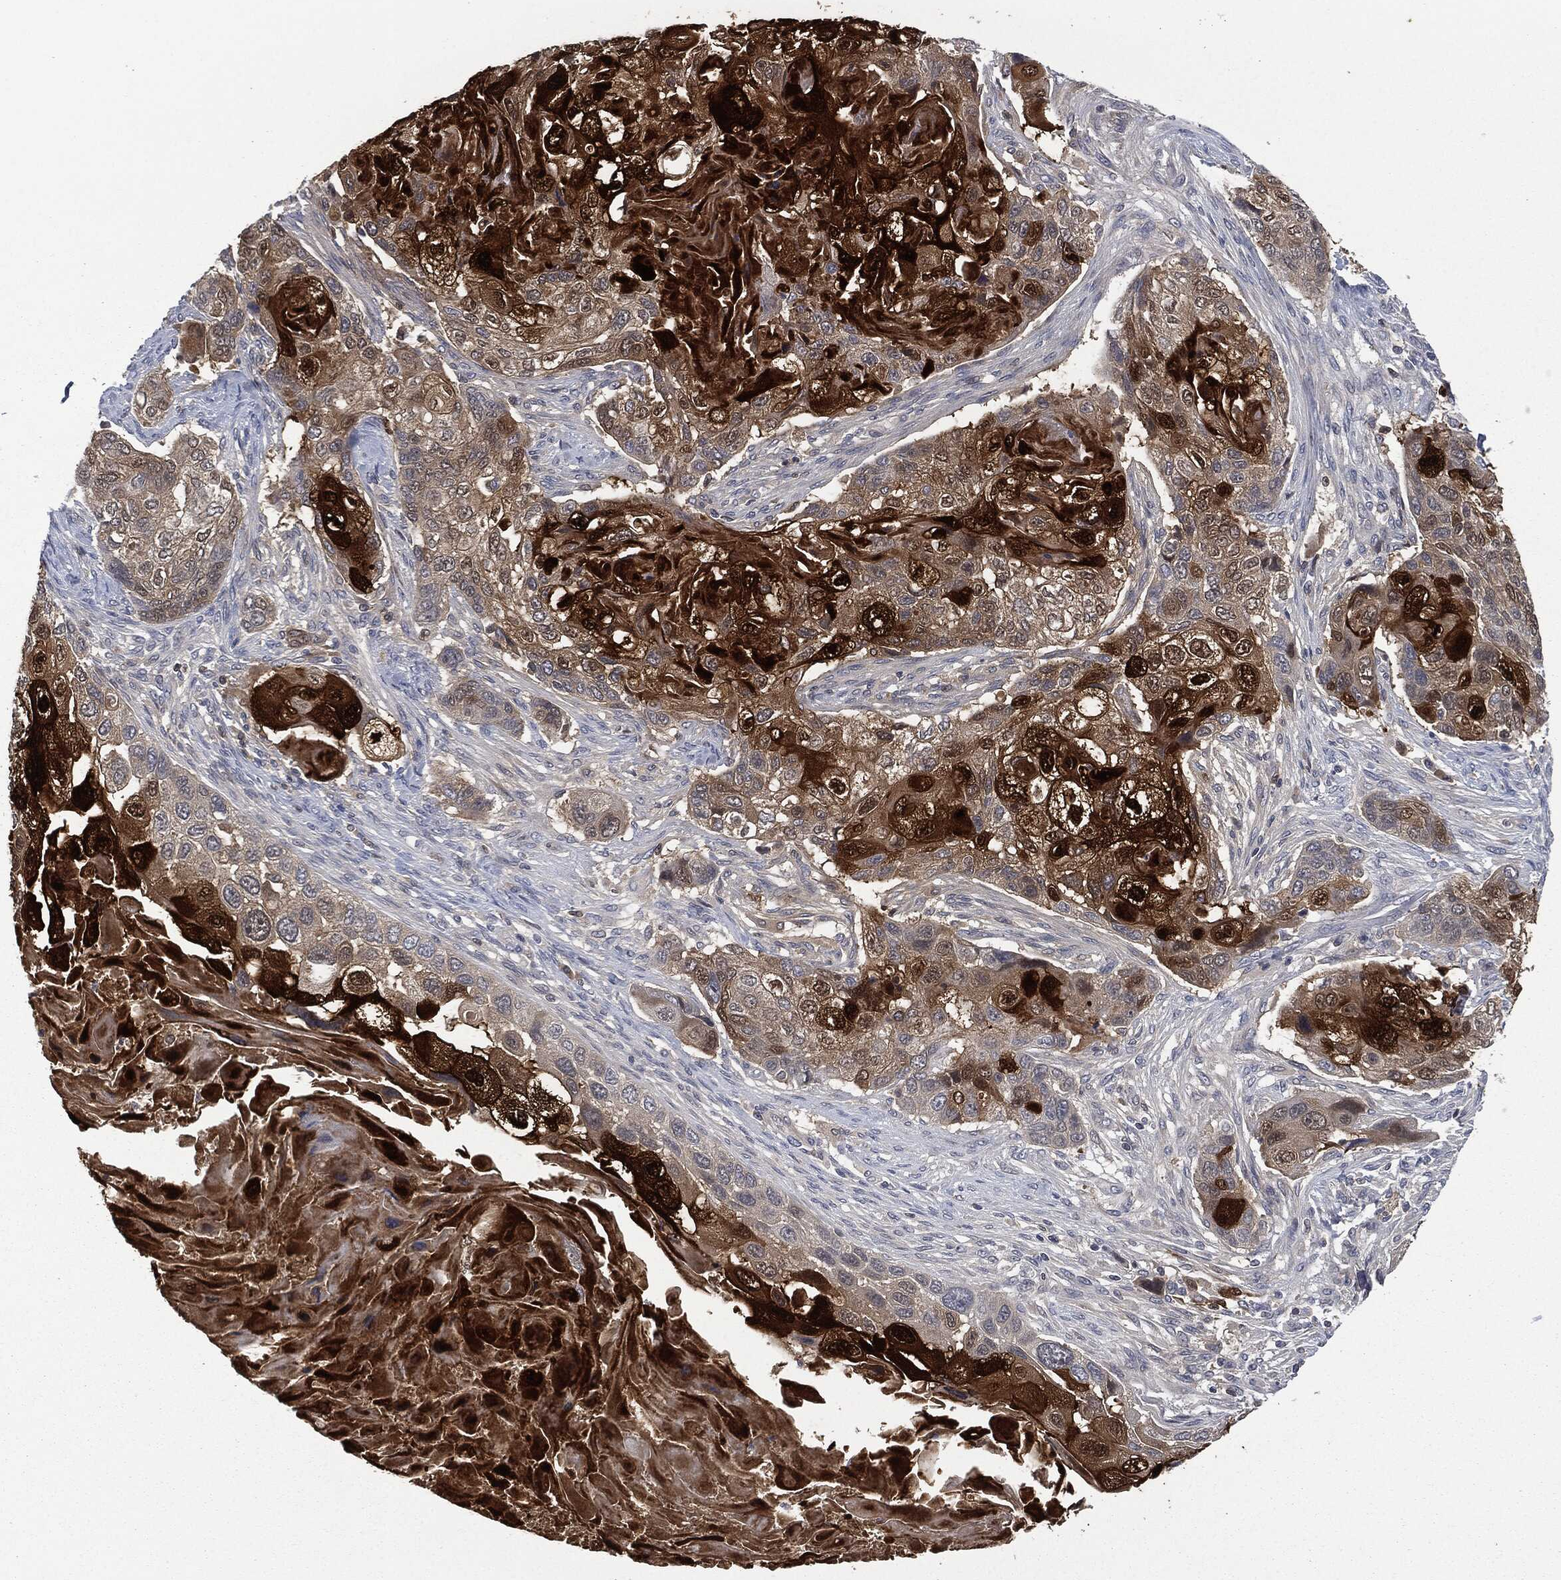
{"staining": {"intensity": "strong", "quantity": "25%-75%", "location": "cytoplasmic/membranous,nuclear"}, "tissue": "lung cancer", "cell_type": "Tumor cells", "image_type": "cancer", "snomed": [{"axis": "morphology", "description": "Normal tissue, NOS"}, {"axis": "morphology", "description": "Squamous cell carcinoma, NOS"}, {"axis": "topography", "description": "Bronchus"}, {"axis": "topography", "description": "Lung"}], "caption": "About 25%-75% of tumor cells in lung cancer (squamous cell carcinoma) demonstrate strong cytoplasmic/membranous and nuclear protein positivity as visualized by brown immunohistochemical staining.", "gene": "IL1RN", "patient": {"sex": "male", "age": 69}}